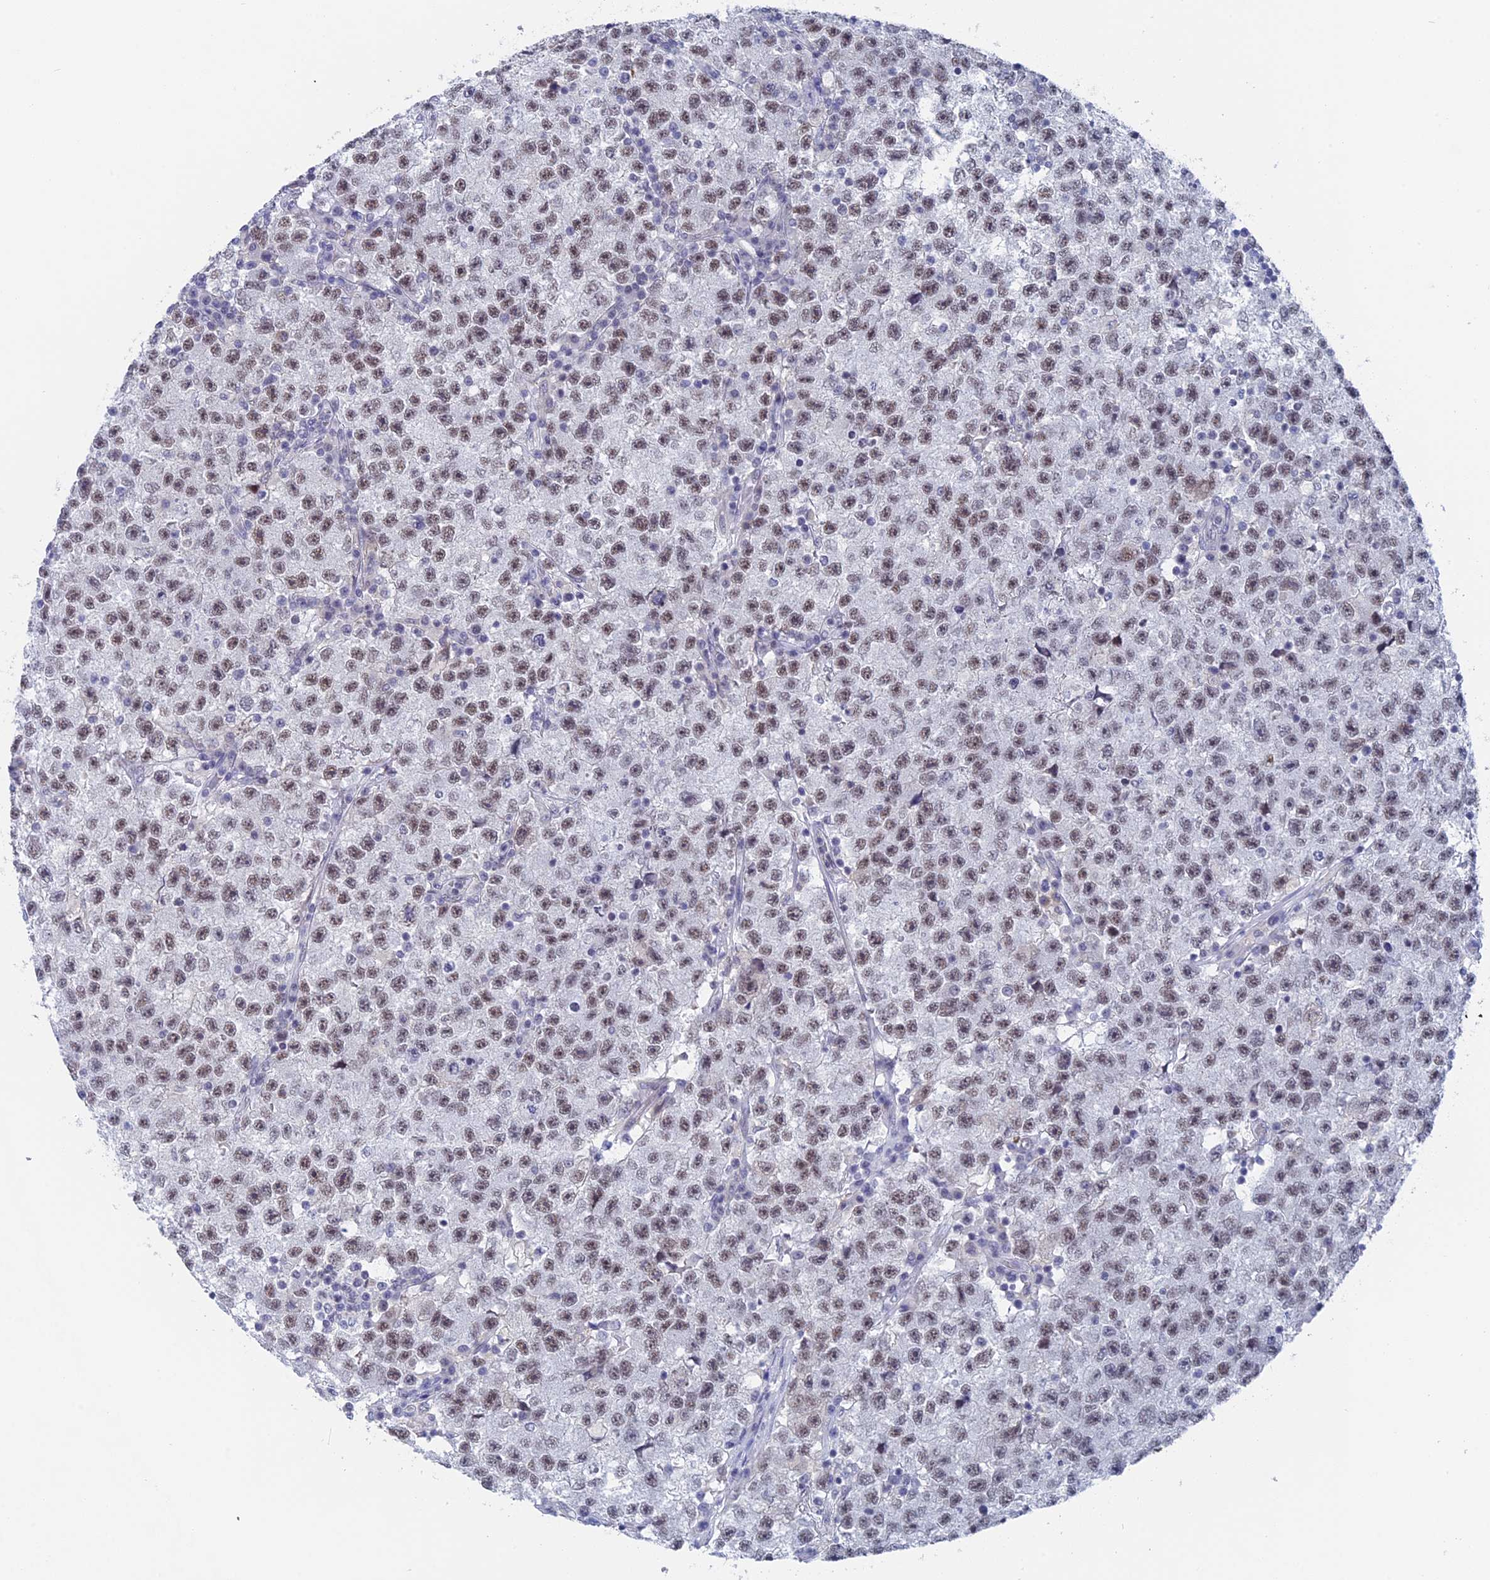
{"staining": {"intensity": "moderate", "quantity": ">75%", "location": "nuclear"}, "tissue": "testis cancer", "cell_type": "Tumor cells", "image_type": "cancer", "snomed": [{"axis": "morphology", "description": "Seminoma, NOS"}, {"axis": "topography", "description": "Testis"}], "caption": "This histopathology image displays immunohistochemistry (IHC) staining of testis cancer, with medium moderate nuclear positivity in approximately >75% of tumor cells.", "gene": "BRD2", "patient": {"sex": "male", "age": 22}}